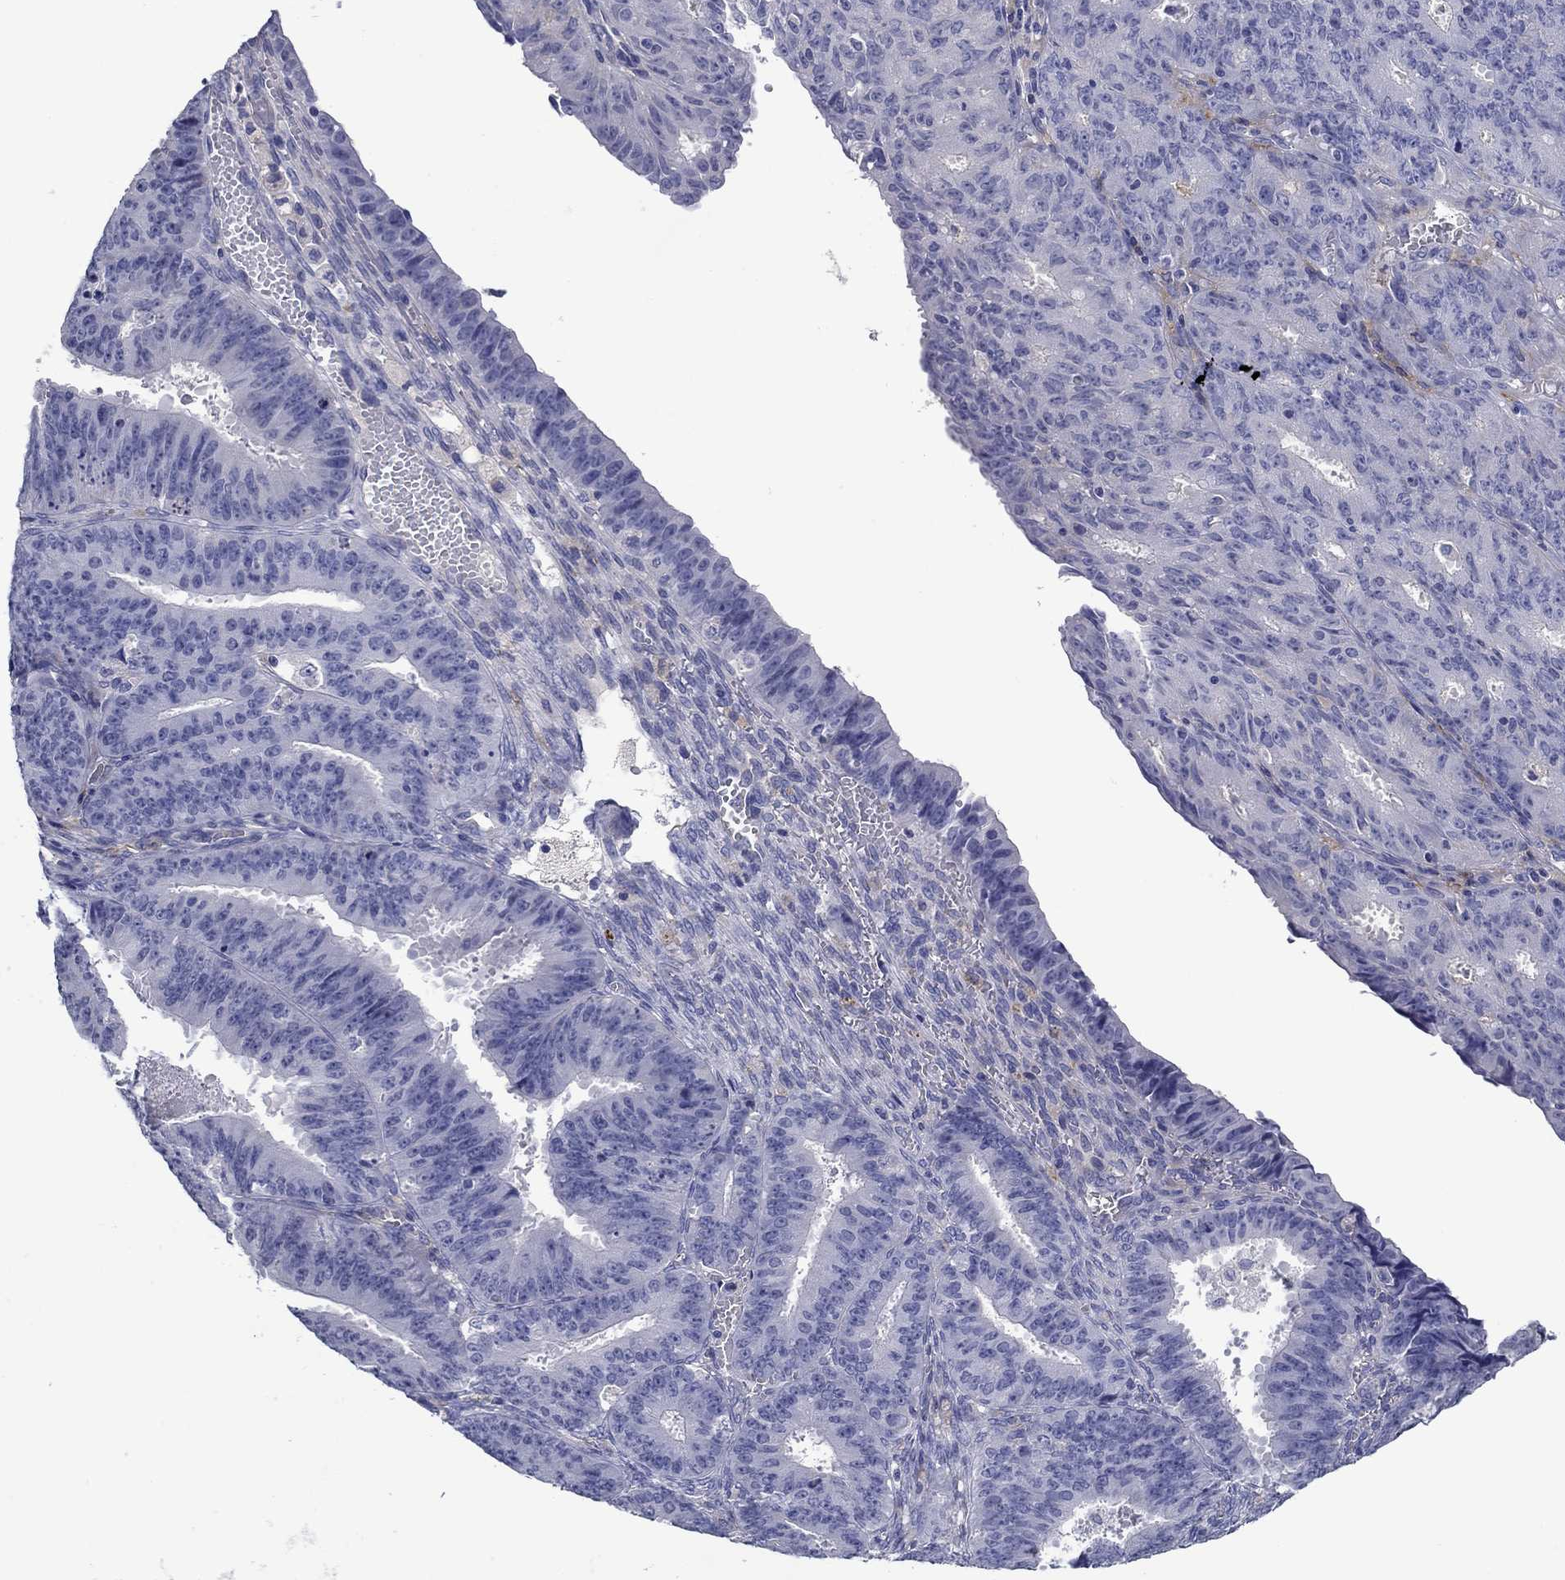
{"staining": {"intensity": "negative", "quantity": "none", "location": "none"}, "tissue": "ovarian cancer", "cell_type": "Tumor cells", "image_type": "cancer", "snomed": [{"axis": "morphology", "description": "Carcinoma, endometroid"}, {"axis": "topography", "description": "Ovary"}], "caption": "Tumor cells are negative for brown protein staining in ovarian endometroid carcinoma.", "gene": "CNDP1", "patient": {"sex": "female", "age": 42}}